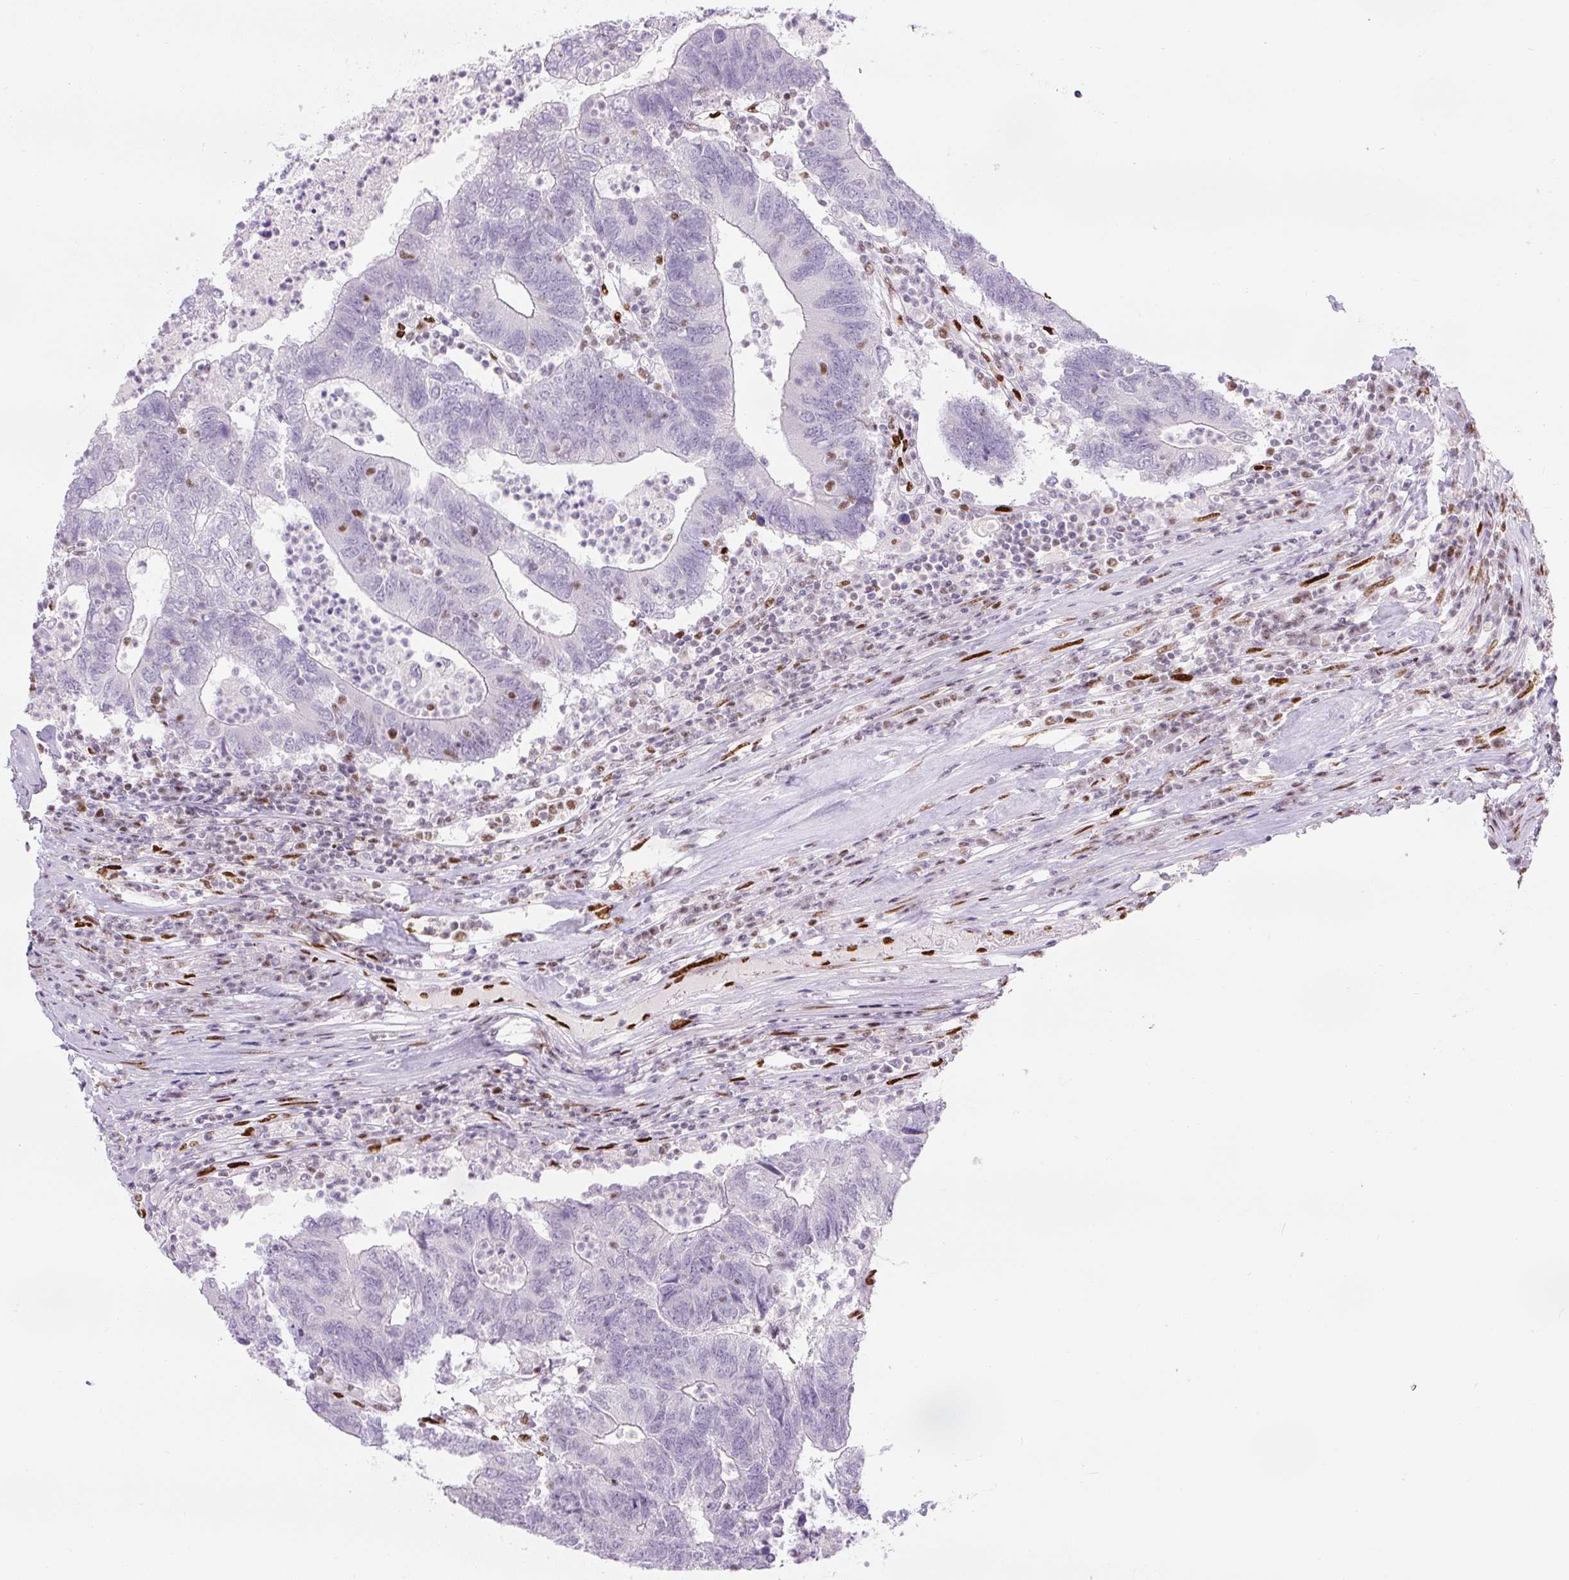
{"staining": {"intensity": "negative", "quantity": "none", "location": "none"}, "tissue": "colorectal cancer", "cell_type": "Tumor cells", "image_type": "cancer", "snomed": [{"axis": "morphology", "description": "Adenocarcinoma, NOS"}, {"axis": "topography", "description": "Colon"}], "caption": "Tumor cells show no significant positivity in adenocarcinoma (colorectal).", "gene": "ZEB1", "patient": {"sex": "female", "age": 48}}